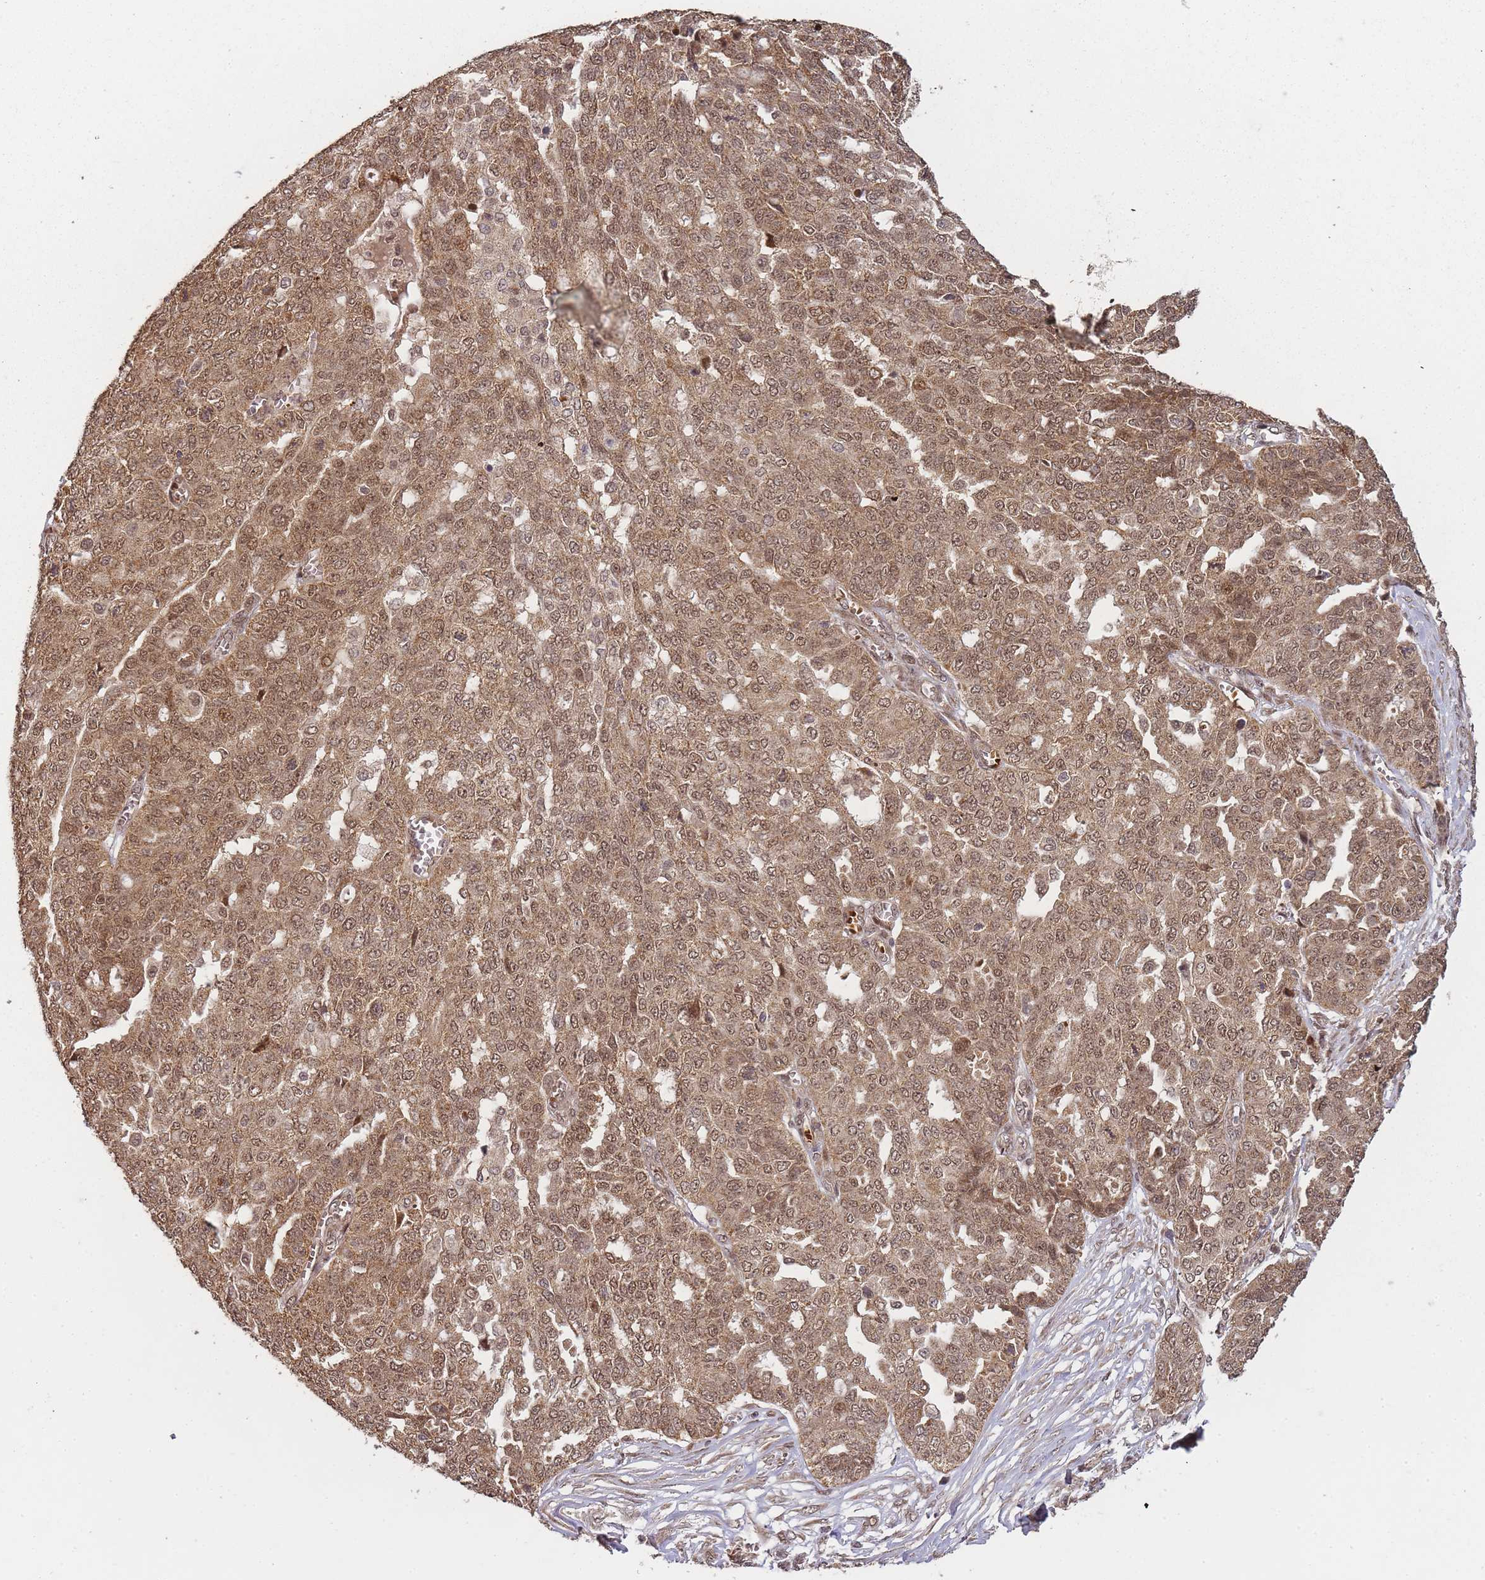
{"staining": {"intensity": "moderate", "quantity": ">75%", "location": "cytoplasmic/membranous,nuclear"}, "tissue": "ovarian cancer", "cell_type": "Tumor cells", "image_type": "cancer", "snomed": [{"axis": "morphology", "description": "Cystadenocarcinoma, serous, NOS"}, {"axis": "topography", "description": "Soft tissue"}, {"axis": "topography", "description": "Ovary"}], "caption": "Immunohistochemistry (IHC) (DAB (3,3'-diaminobenzidine)) staining of human ovarian cancer (serous cystadenocarcinoma) exhibits moderate cytoplasmic/membranous and nuclear protein positivity in approximately >75% of tumor cells.", "gene": "ZNF497", "patient": {"sex": "female", "age": 57}}